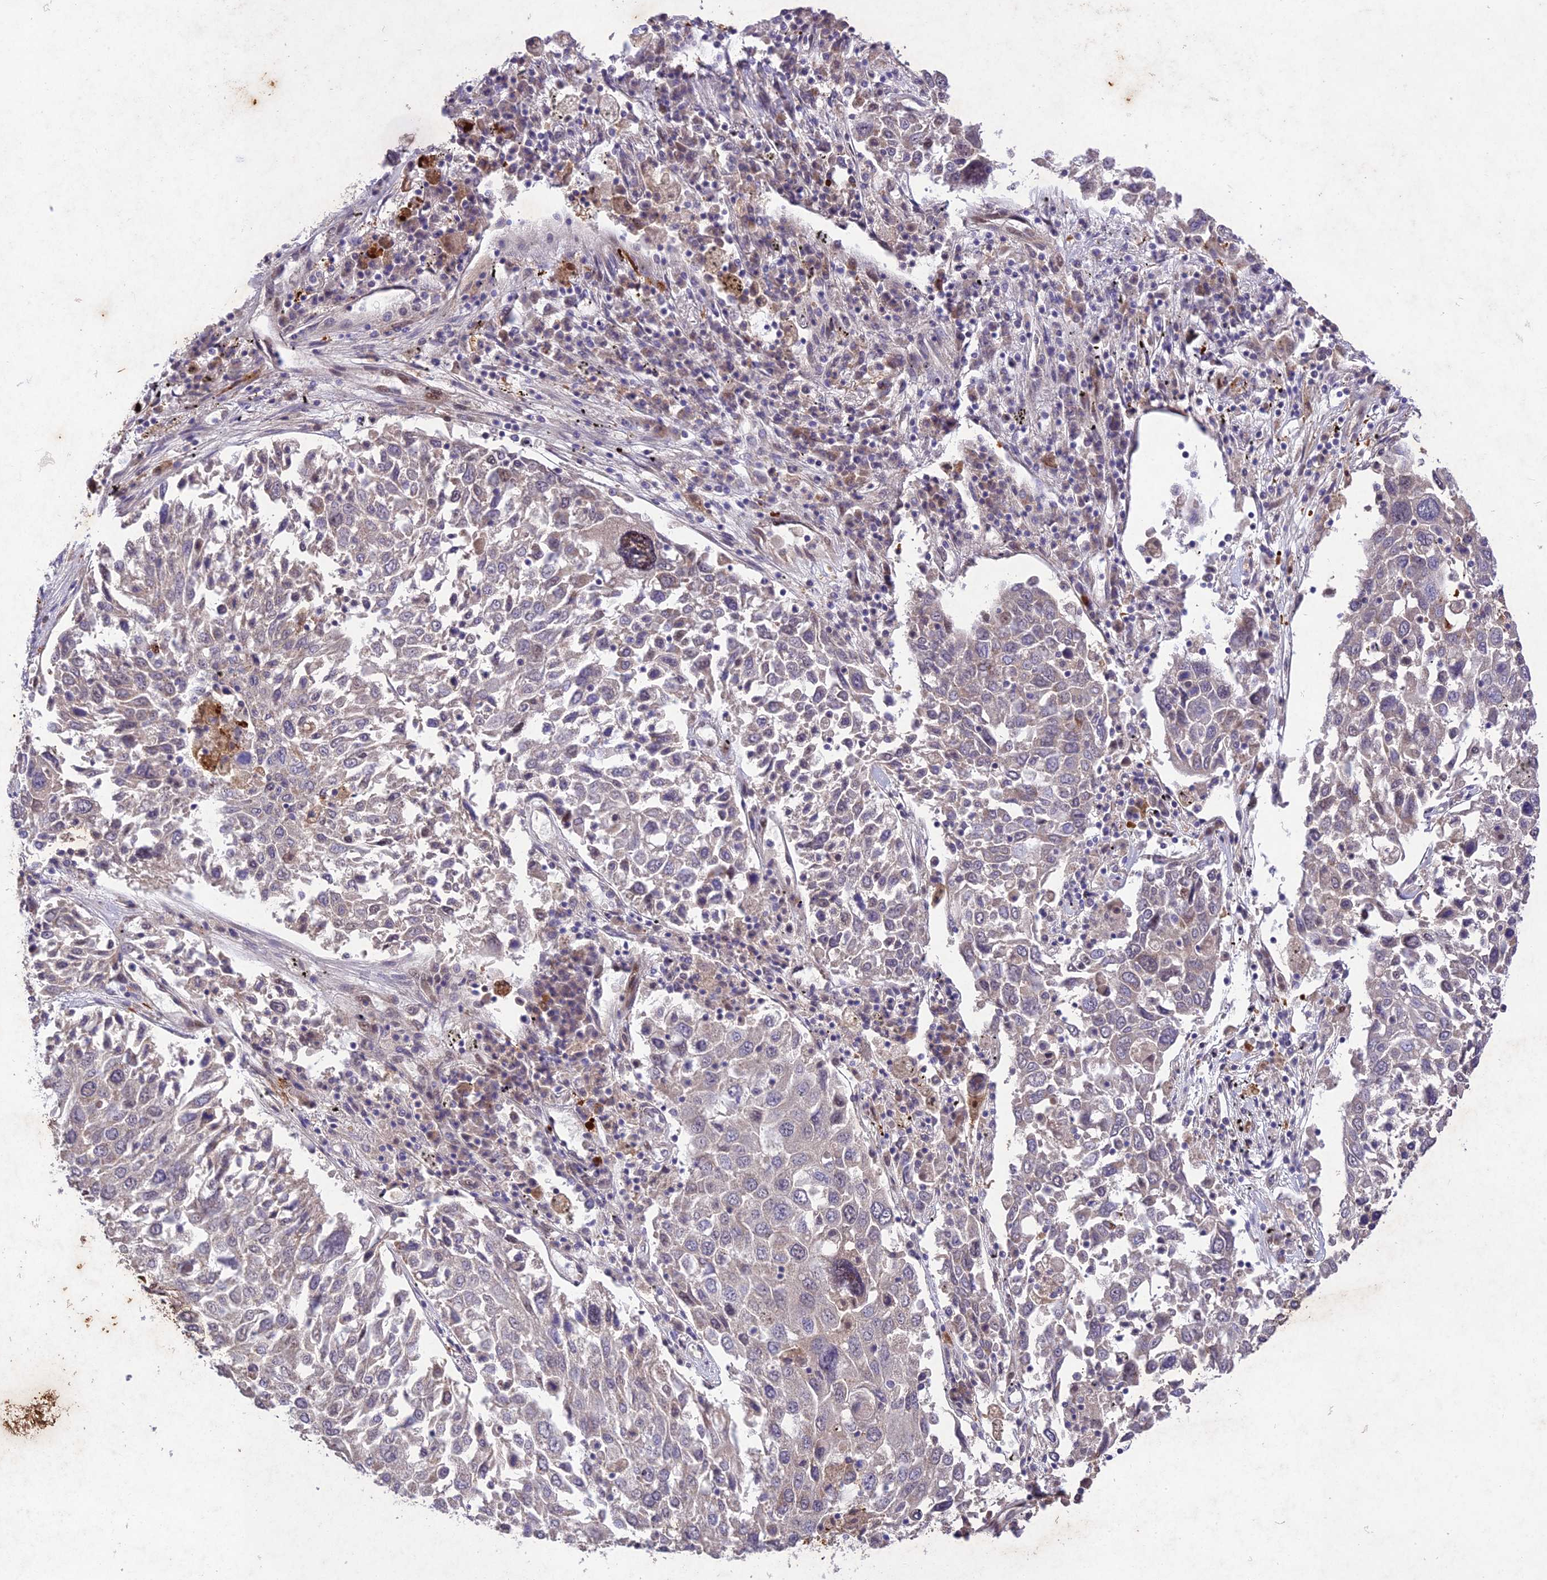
{"staining": {"intensity": "negative", "quantity": "none", "location": "none"}, "tissue": "lung cancer", "cell_type": "Tumor cells", "image_type": "cancer", "snomed": [{"axis": "morphology", "description": "Squamous cell carcinoma, NOS"}, {"axis": "topography", "description": "Lung"}], "caption": "An image of human lung squamous cell carcinoma is negative for staining in tumor cells.", "gene": "ANKRD52", "patient": {"sex": "male", "age": 65}}